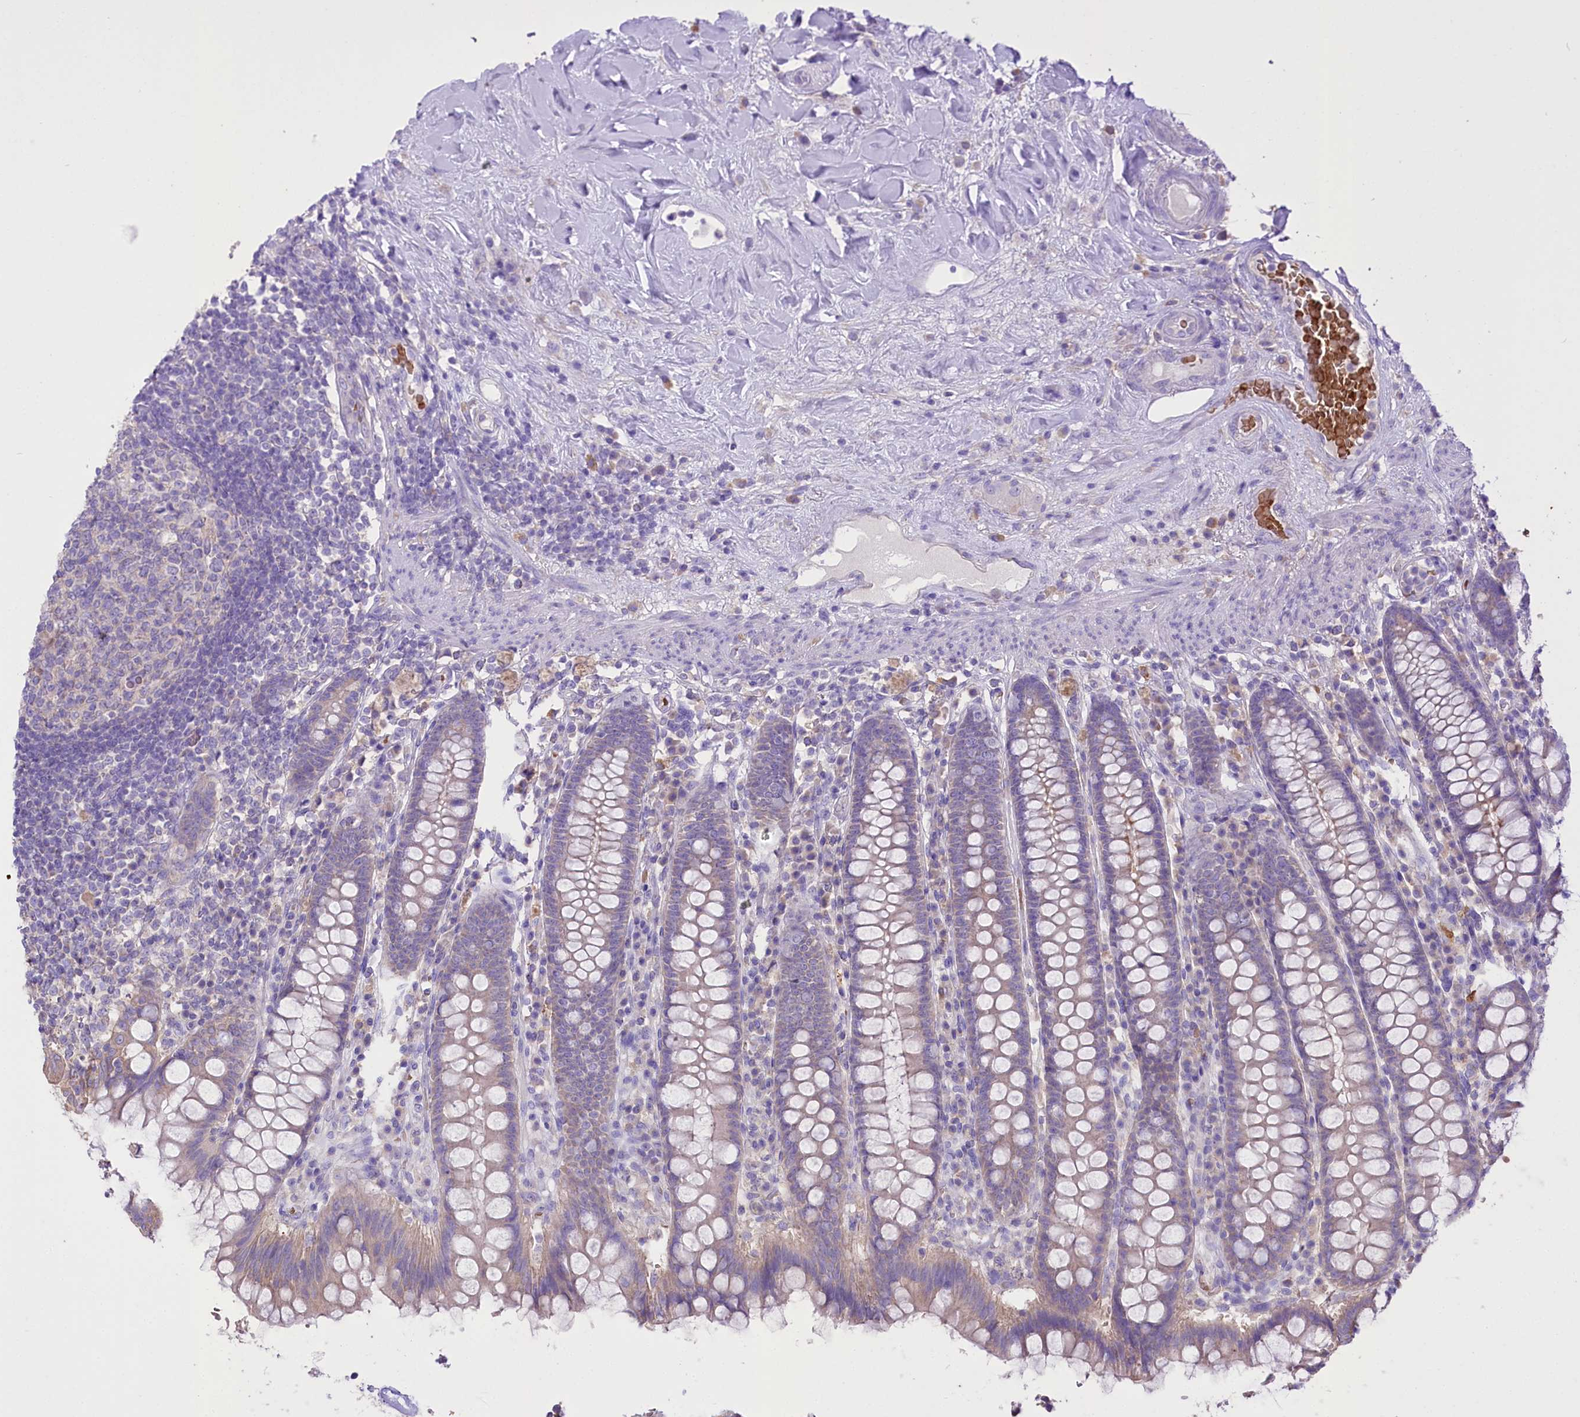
{"staining": {"intensity": "negative", "quantity": "none", "location": "none"}, "tissue": "colon", "cell_type": "Endothelial cells", "image_type": "normal", "snomed": [{"axis": "morphology", "description": "Normal tissue, NOS"}, {"axis": "topography", "description": "Colon"}], "caption": "Immunohistochemical staining of unremarkable colon reveals no significant staining in endothelial cells. (Brightfield microscopy of DAB immunohistochemistry at high magnification).", "gene": "PRSS53", "patient": {"sex": "female", "age": 79}}